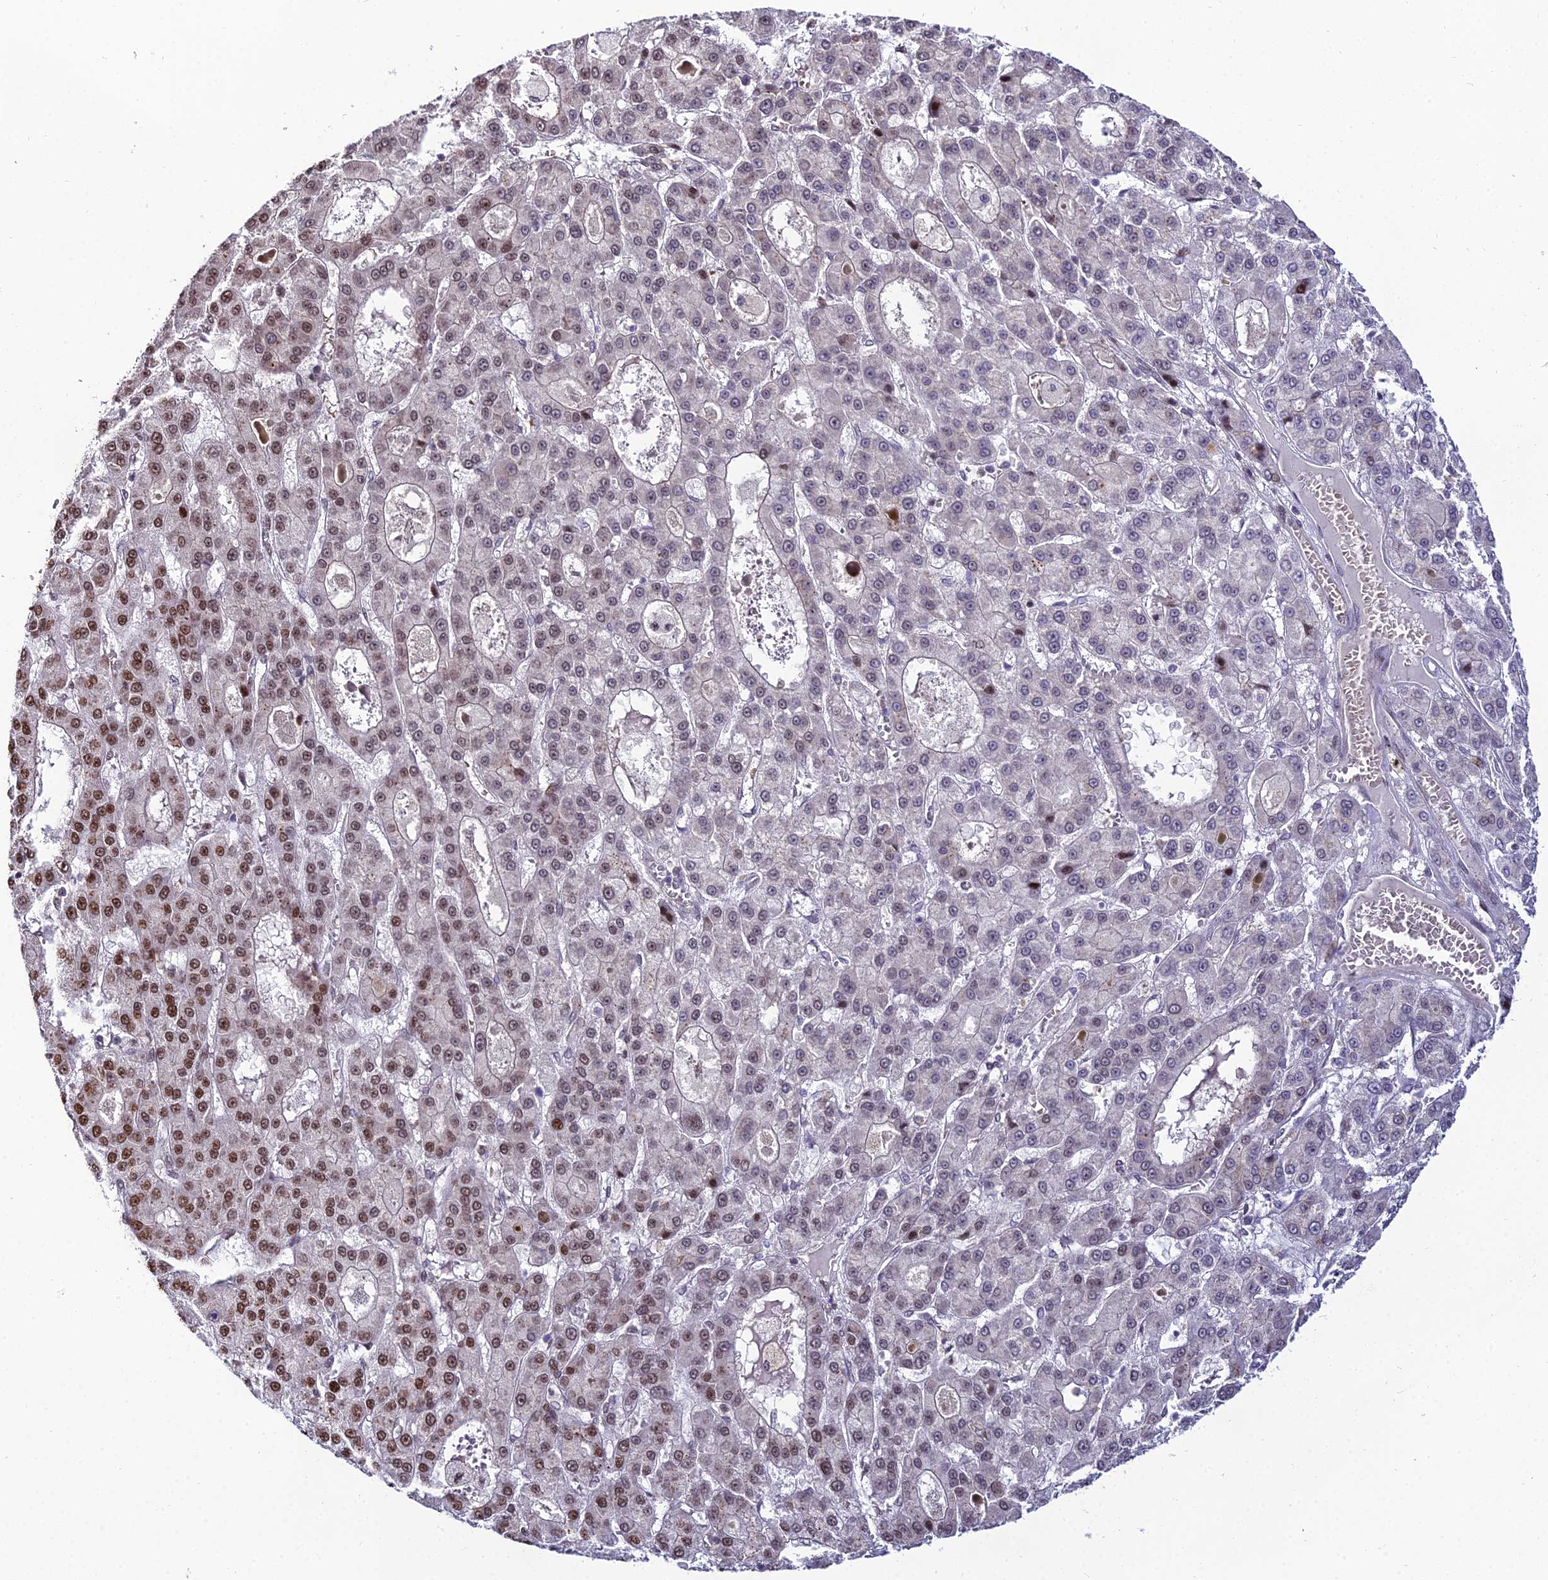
{"staining": {"intensity": "moderate", "quantity": "25%-75%", "location": "nuclear"}, "tissue": "liver cancer", "cell_type": "Tumor cells", "image_type": "cancer", "snomed": [{"axis": "morphology", "description": "Carcinoma, Hepatocellular, NOS"}, {"axis": "topography", "description": "Liver"}], "caption": "Moderate nuclear protein expression is seen in about 25%-75% of tumor cells in liver hepatocellular carcinoma. The protein is shown in brown color, while the nuclei are stained blue.", "gene": "ZNF707", "patient": {"sex": "male", "age": 70}}